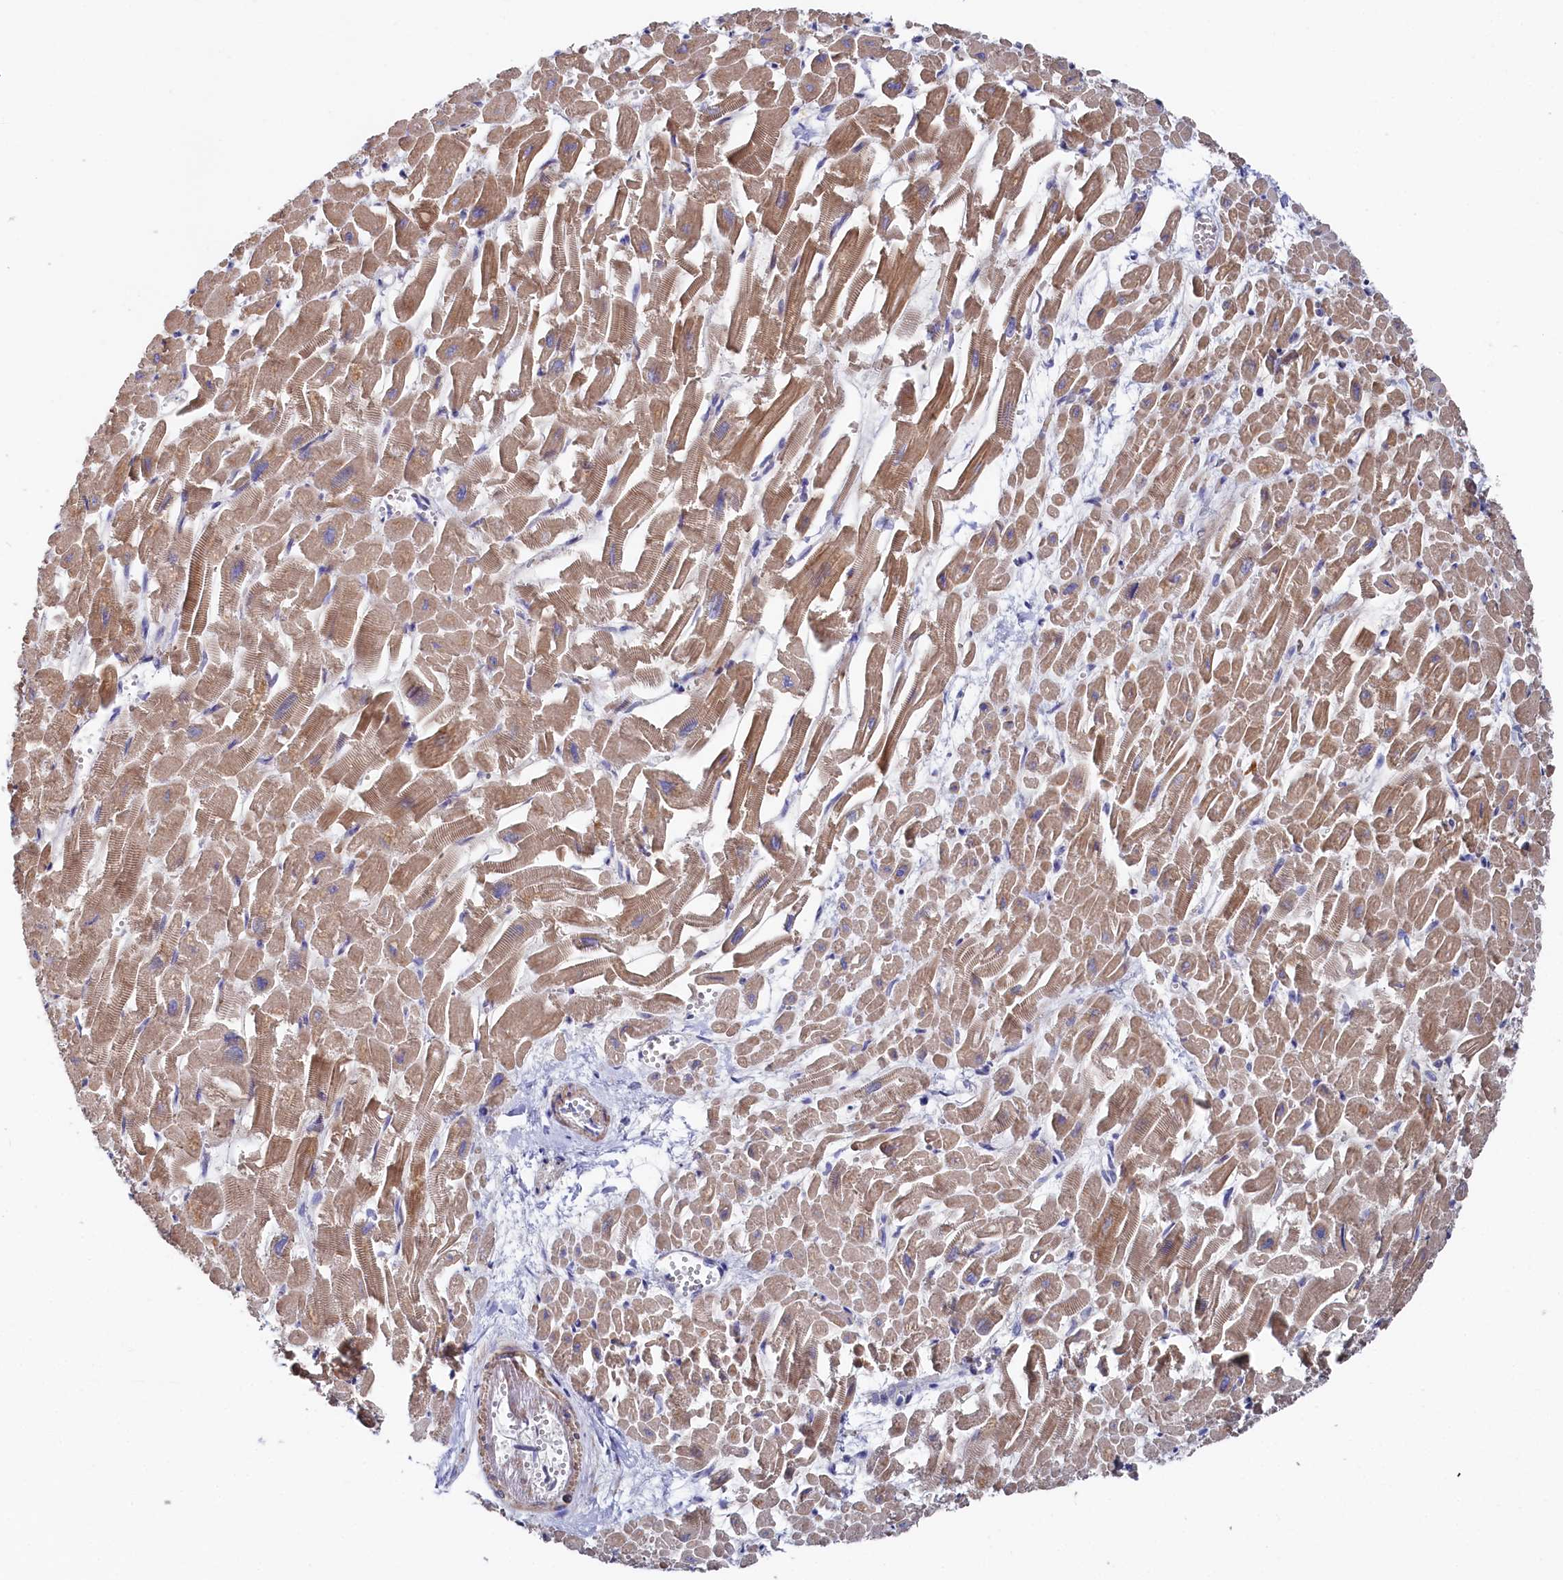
{"staining": {"intensity": "moderate", "quantity": ">75%", "location": "cytoplasmic/membranous"}, "tissue": "heart muscle", "cell_type": "Cardiomyocytes", "image_type": "normal", "snomed": [{"axis": "morphology", "description": "Normal tissue, NOS"}, {"axis": "topography", "description": "Heart"}], "caption": "DAB (3,3'-diaminobenzidine) immunohistochemical staining of normal heart muscle shows moderate cytoplasmic/membranous protein expression in approximately >75% of cardiomyocytes.", "gene": "TIGD4", "patient": {"sex": "male", "age": 54}}